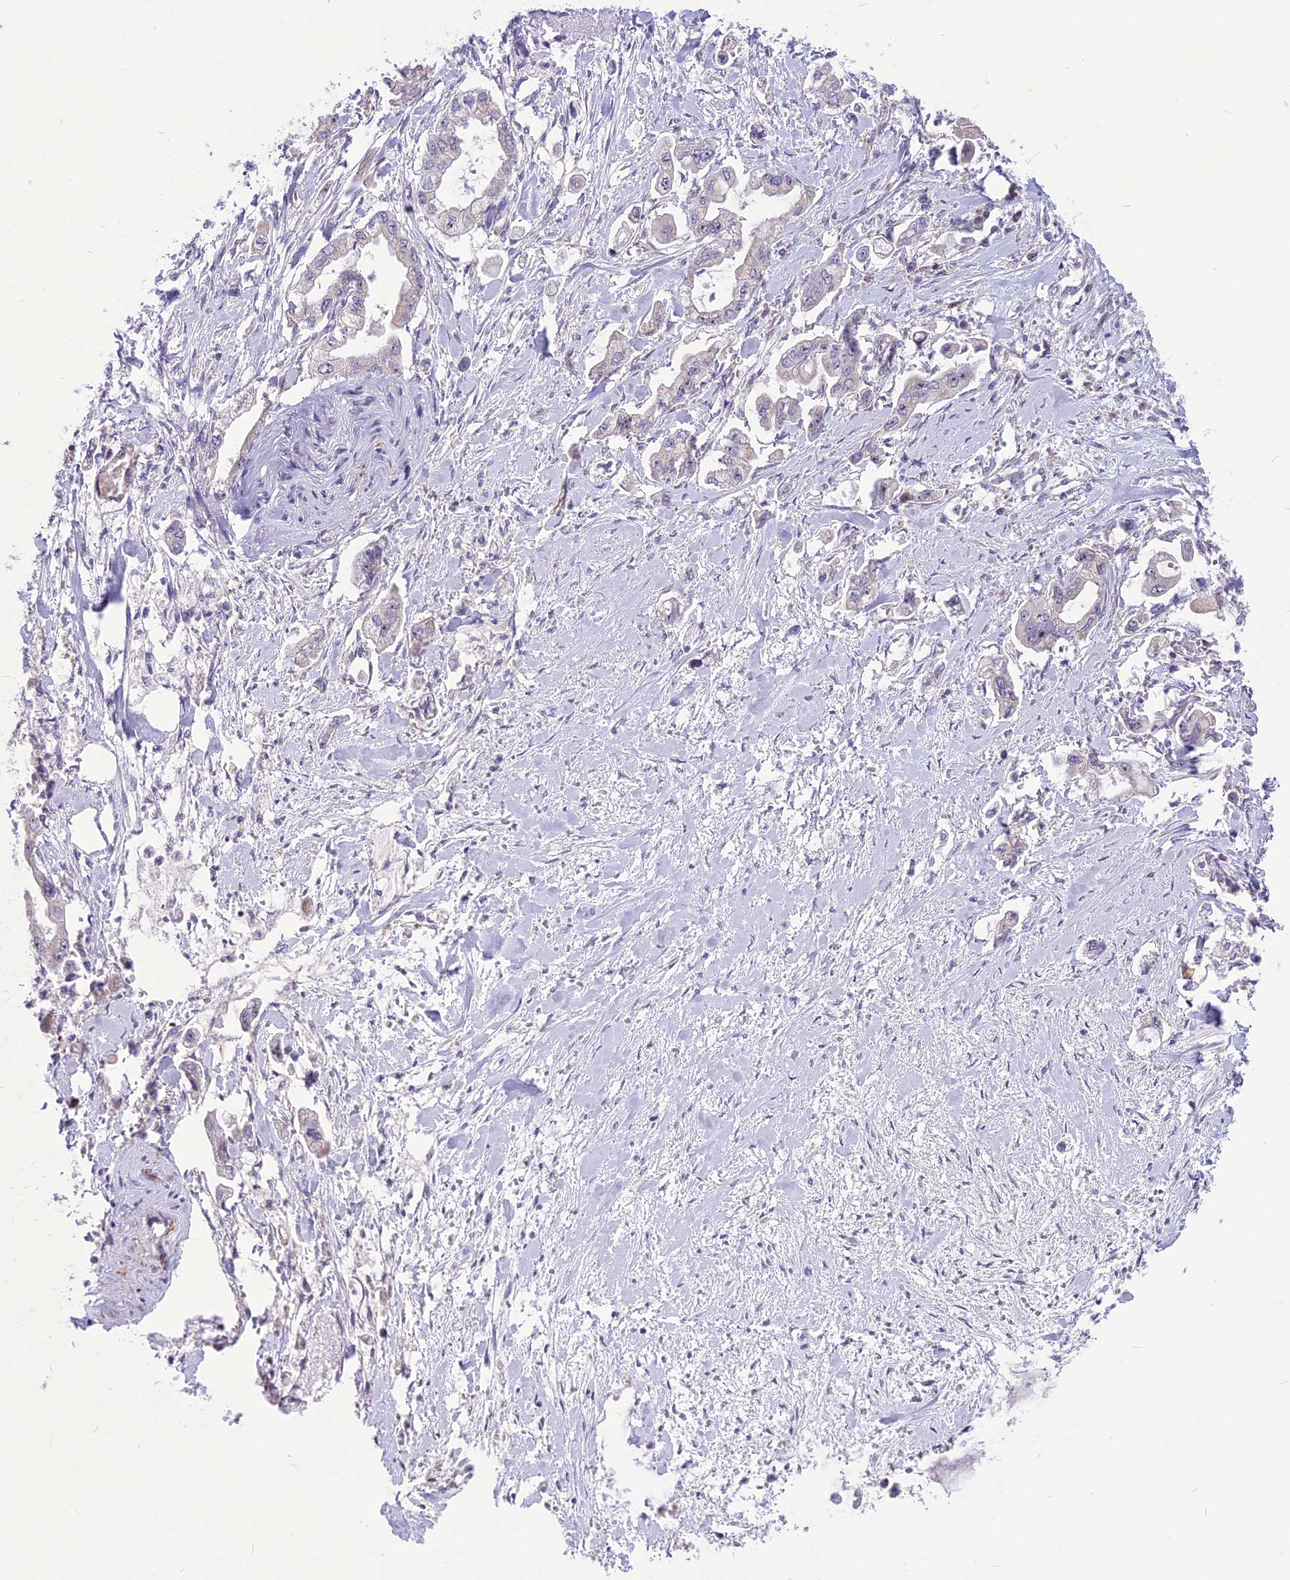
{"staining": {"intensity": "weak", "quantity": "<25%", "location": "nuclear"}, "tissue": "stomach cancer", "cell_type": "Tumor cells", "image_type": "cancer", "snomed": [{"axis": "morphology", "description": "Adenocarcinoma, NOS"}, {"axis": "topography", "description": "Stomach"}], "caption": "Protein analysis of stomach adenocarcinoma reveals no significant positivity in tumor cells. (DAB immunohistochemistry visualized using brightfield microscopy, high magnification).", "gene": "CMSS1", "patient": {"sex": "male", "age": 62}}